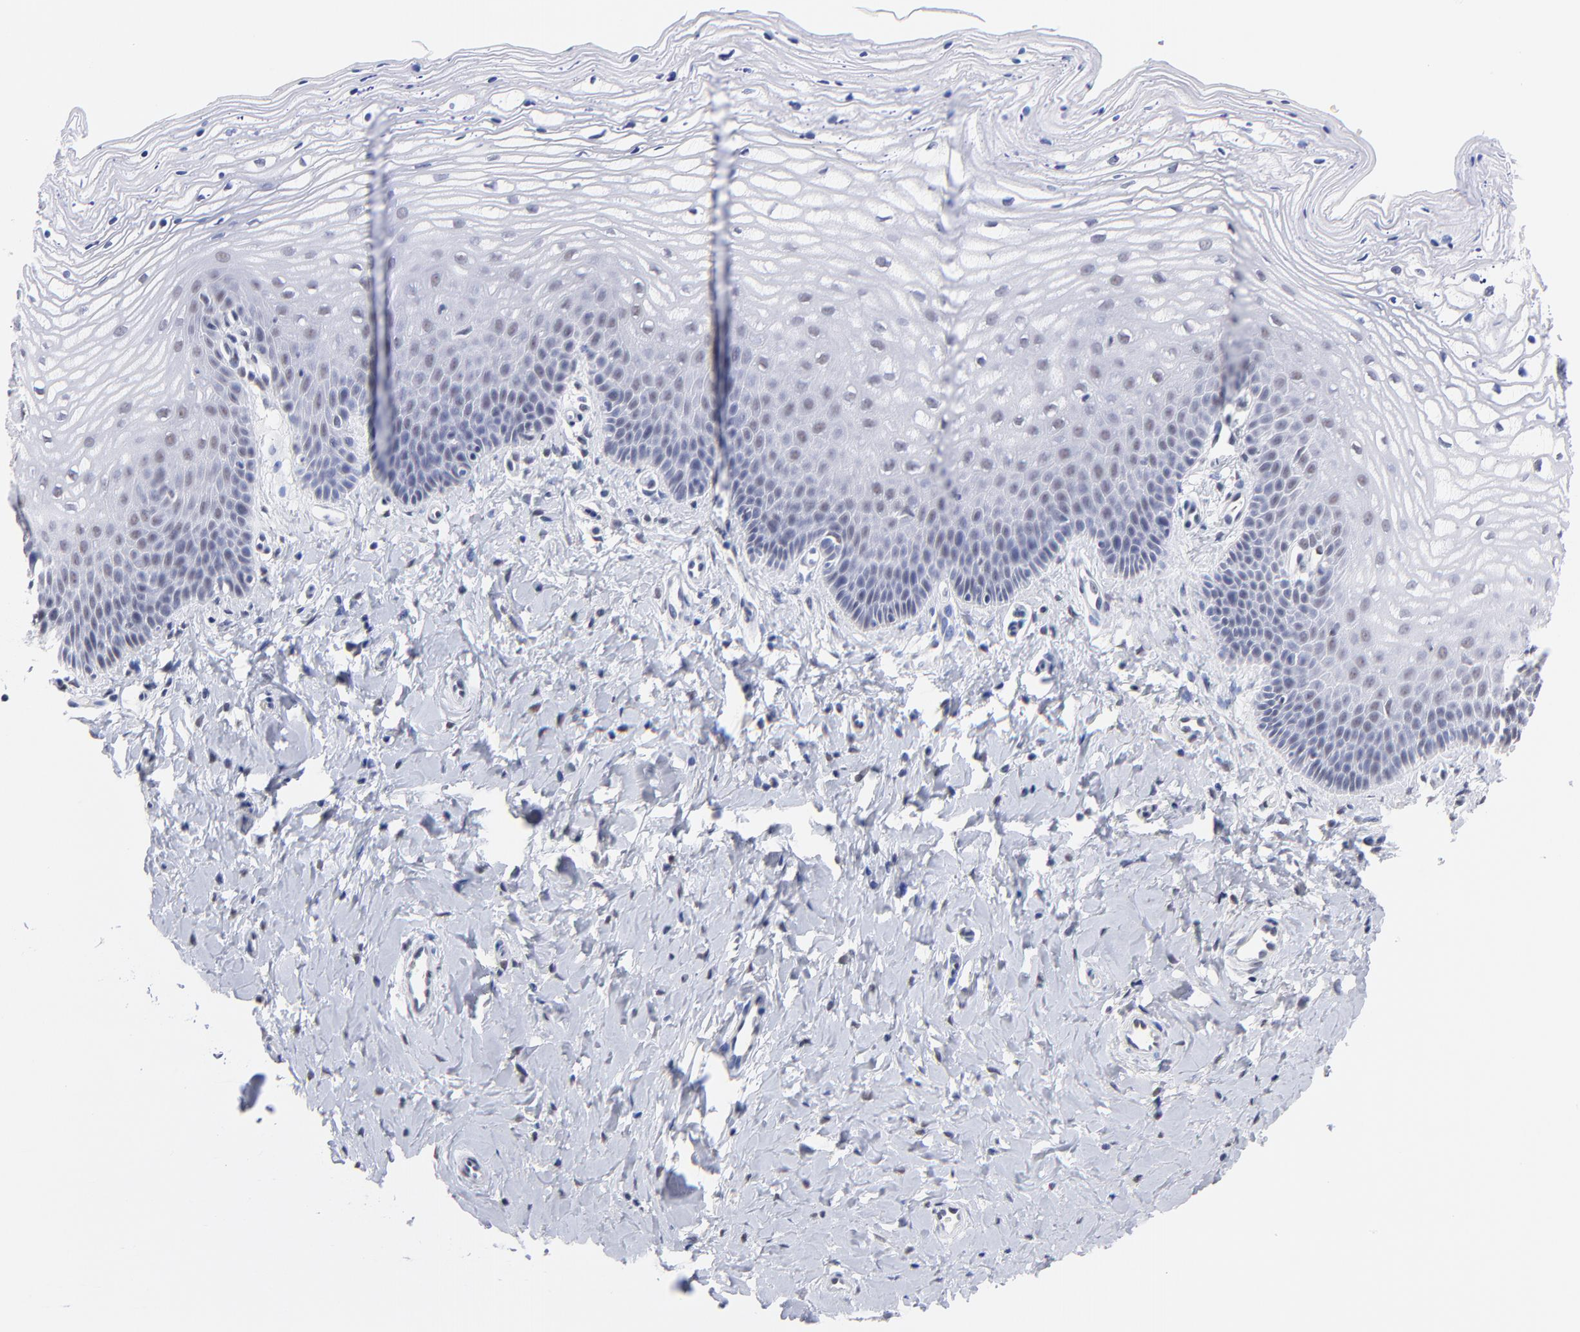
{"staining": {"intensity": "weak", "quantity": "<25%", "location": "nuclear"}, "tissue": "vagina", "cell_type": "Squamous epithelial cells", "image_type": "normal", "snomed": [{"axis": "morphology", "description": "Normal tissue, NOS"}, {"axis": "topography", "description": "Vagina"}], "caption": "Immunohistochemistry image of normal human vagina stained for a protein (brown), which shows no staining in squamous epithelial cells.", "gene": "ZNF74", "patient": {"sex": "female", "age": 68}}